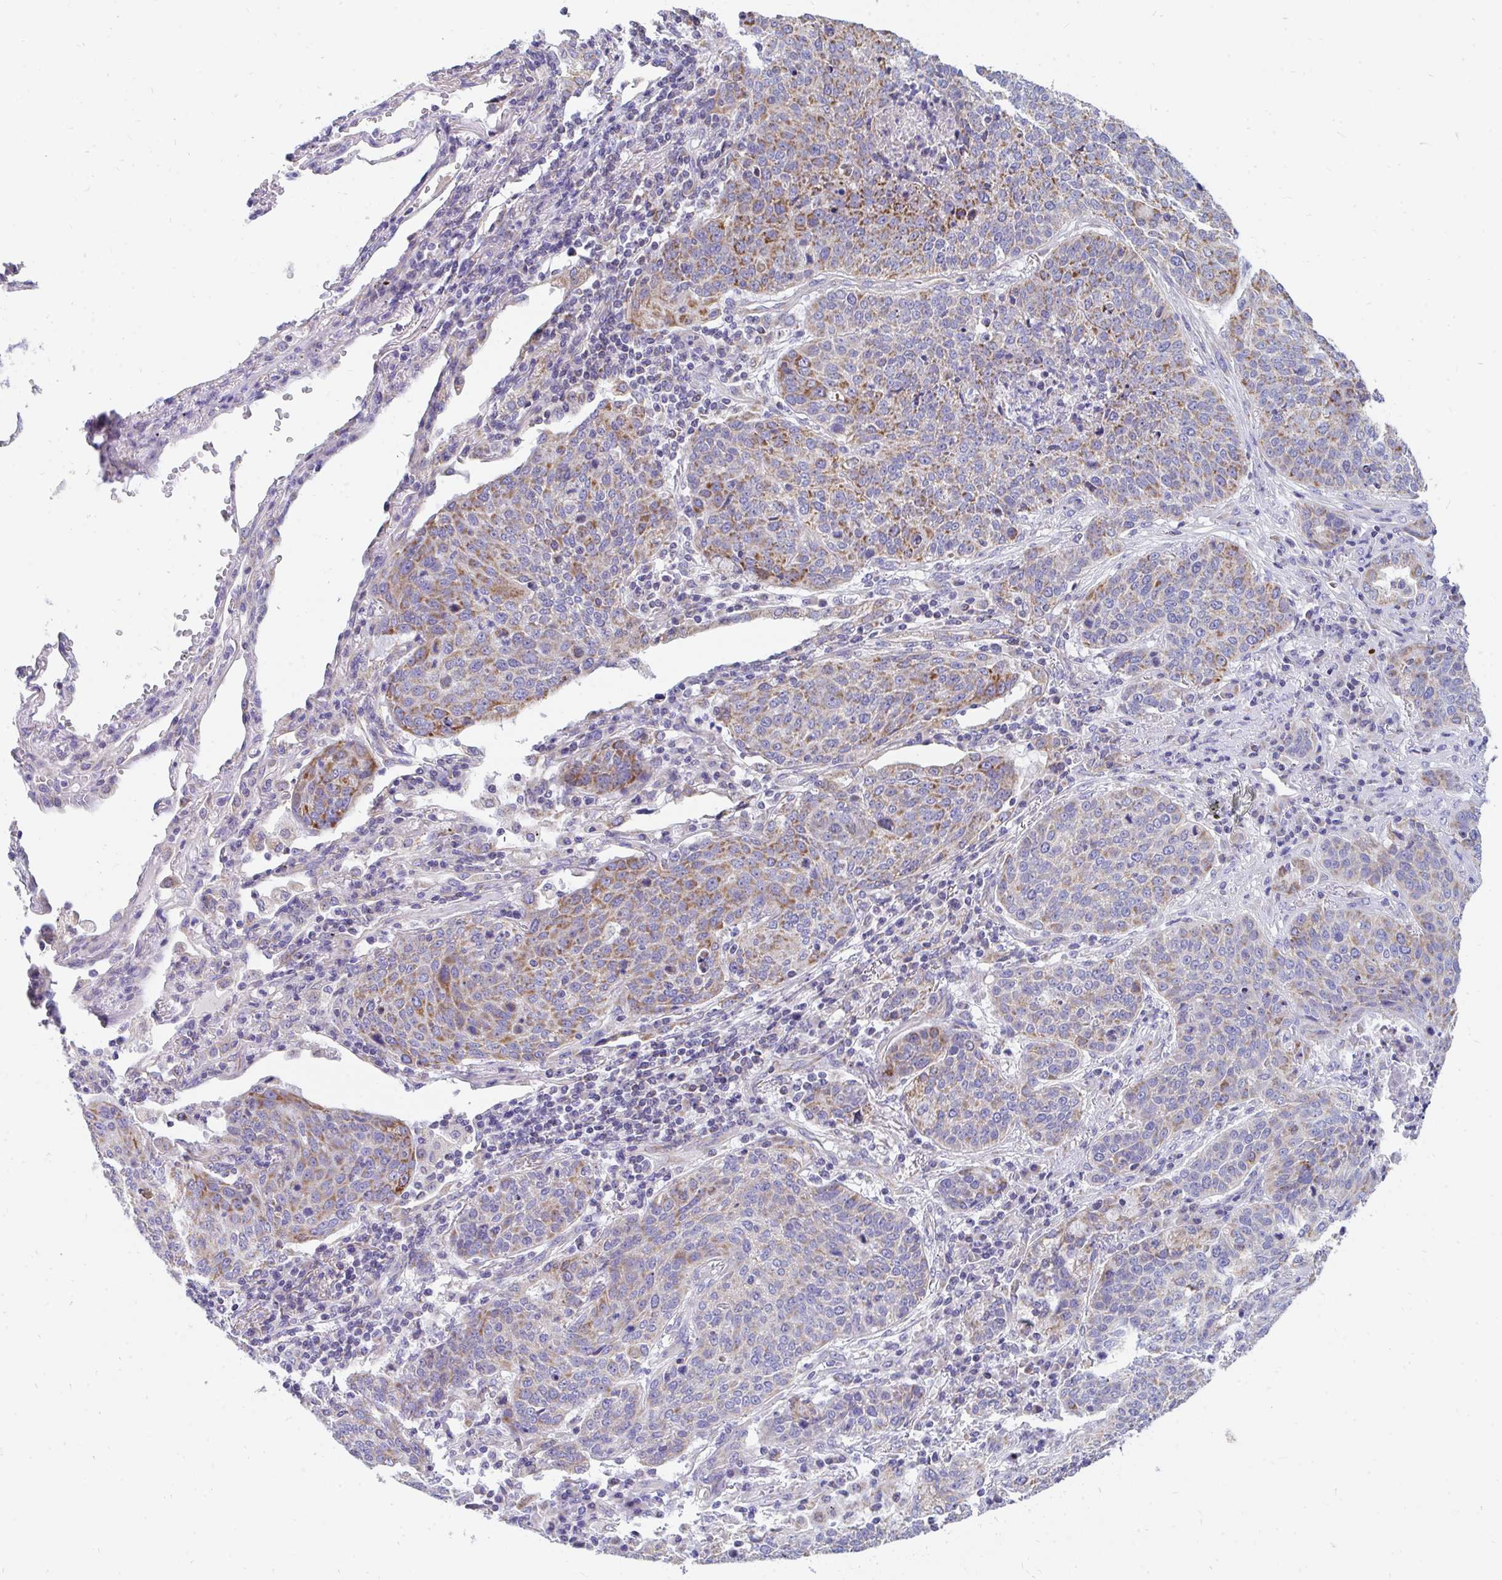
{"staining": {"intensity": "moderate", "quantity": "25%-75%", "location": "cytoplasmic/membranous"}, "tissue": "lung cancer", "cell_type": "Tumor cells", "image_type": "cancer", "snomed": [{"axis": "morphology", "description": "Squamous cell carcinoma, NOS"}, {"axis": "topography", "description": "Lung"}], "caption": "High-magnification brightfield microscopy of lung squamous cell carcinoma stained with DAB (3,3'-diaminobenzidine) (brown) and counterstained with hematoxylin (blue). tumor cells exhibit moderate cytoplasmic/membranous expression is appreciated in approximately25%-75% of cells. (DAB IHC with brightfield microscopy, high magnification).", "gene": "PC", "patient": {"sex": "male", "age": 63}}